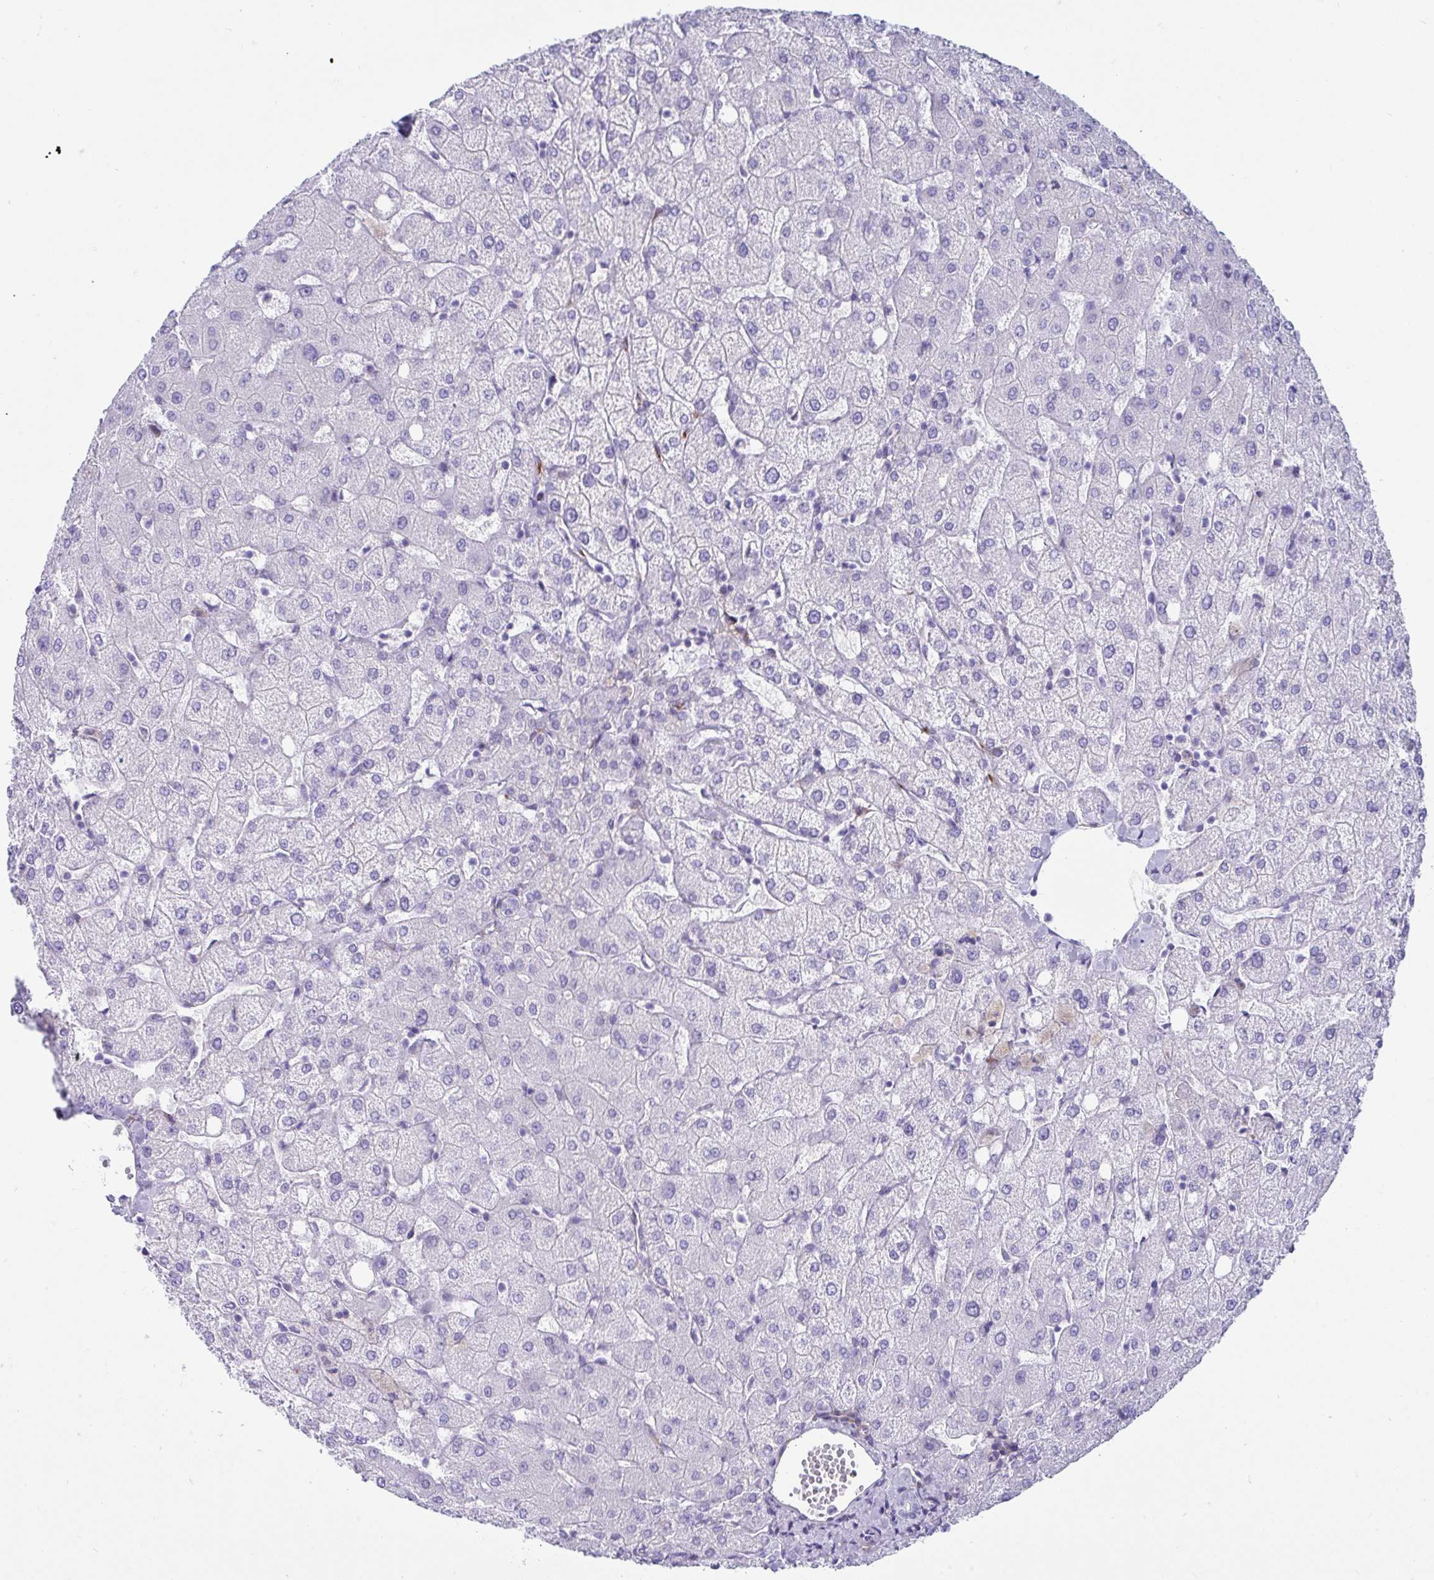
{"staining": {"intensity": "negative", "quantity": "none", "location": "none"}, "tissue": "liver", "cell_type": "Cholangiocytes", "image_type": "normal", "snomed": [{"axis": "morphology", "description": "Normal tissue, NOS"}, {"axis": "topography", "description": "Liver"}], "caption": "Protein analysis of unremarkable liver reveals no significant positivity in cholangiocytes. (DAB immunohistochemistry (IHC) with hematoxylin counter stain).", "gene": "GRXCR2", "patient": {"sex": "female", "age": 54}}